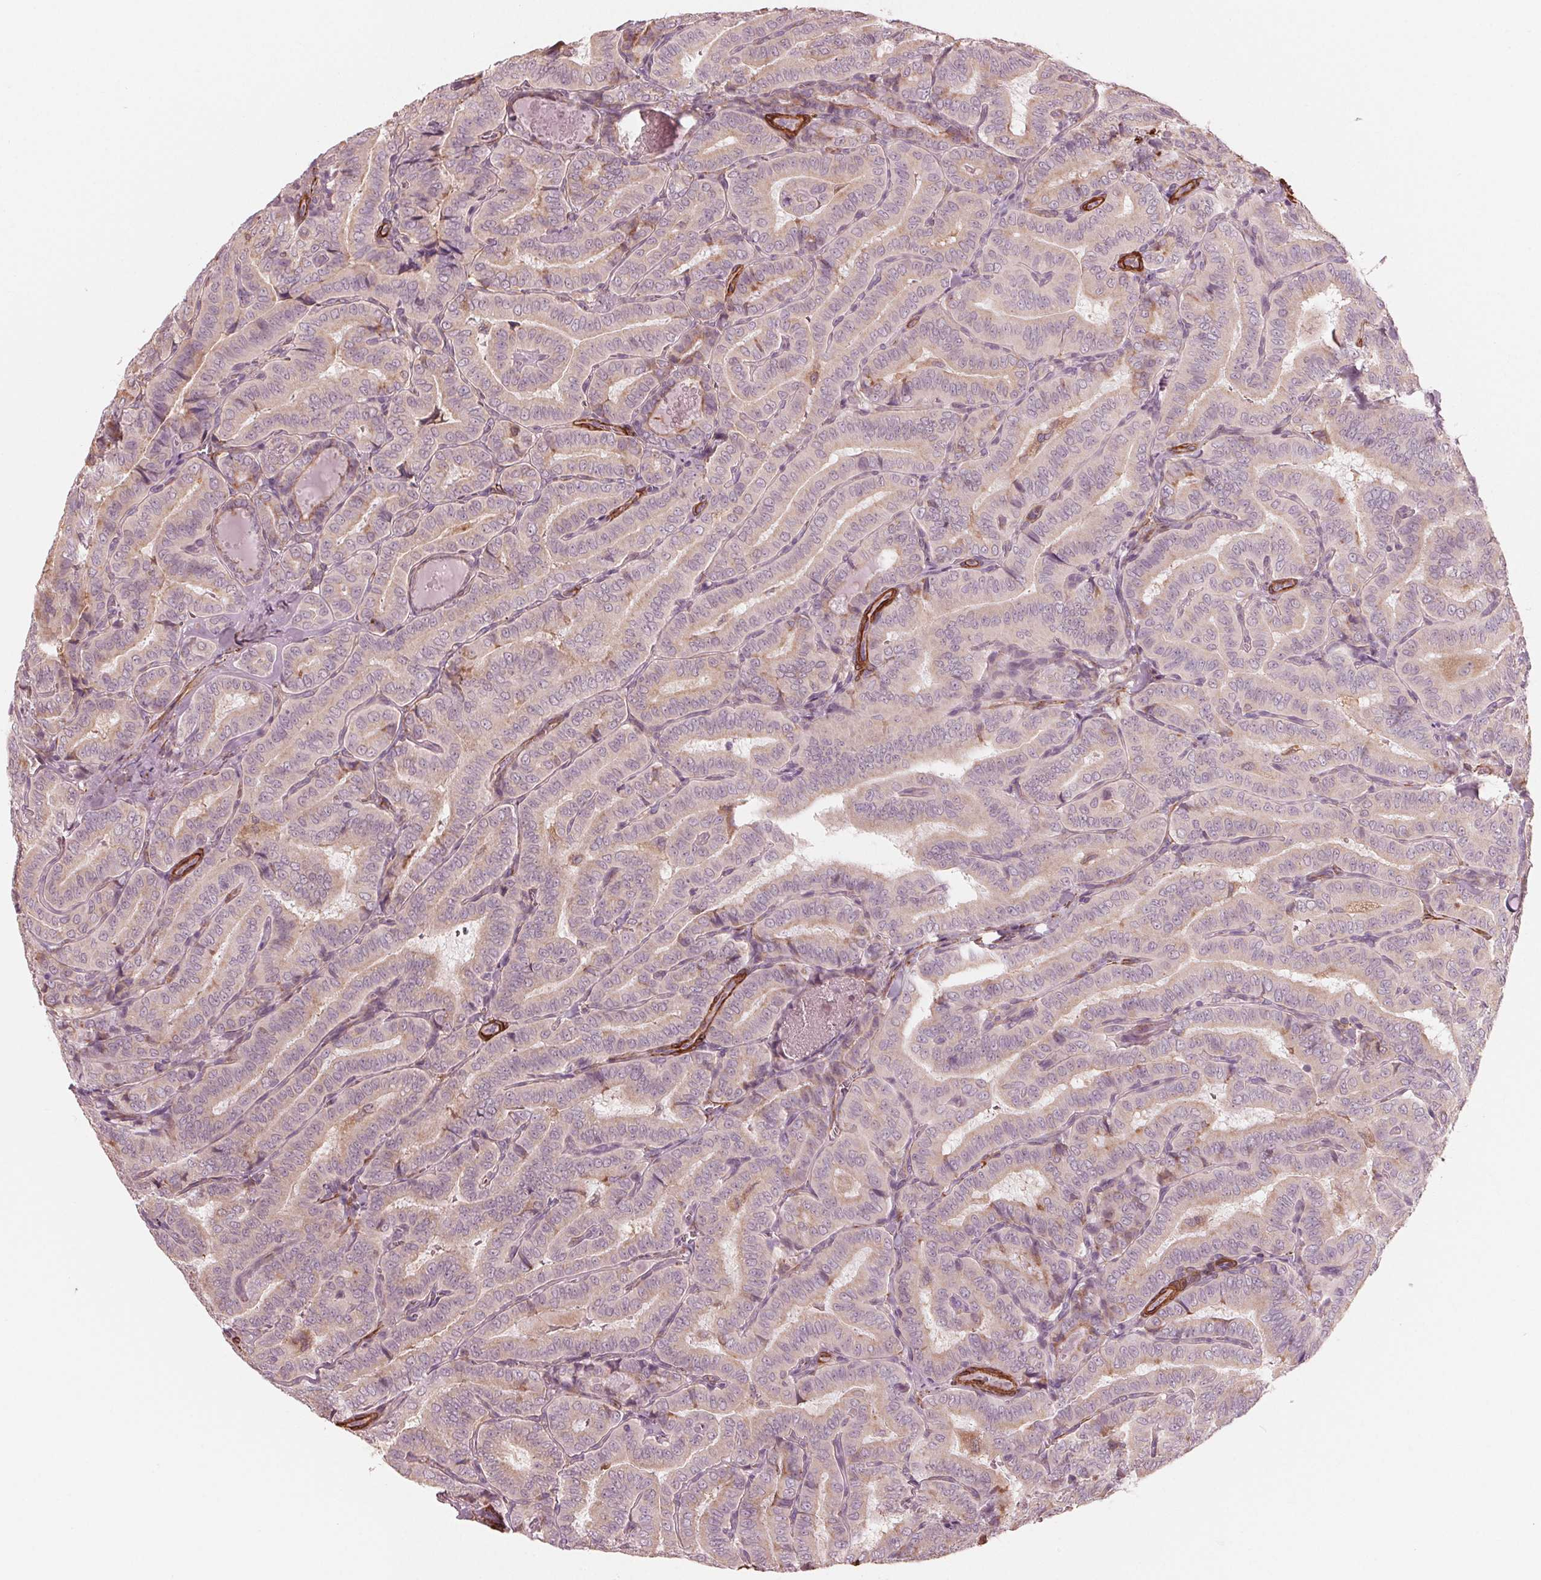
{"staining": {"intensity": "weak", "quantity": "<25%", "location": "cytoplasmic/membranous"}, "tissue": "thyroid cancer", "cell_type": "Tumor cells", "image_type": "cancer", "snomed": [{"axis": "morphology", "description": "Papillary adenocarcinoma, NOS"}, {"axis": "morphology", "description": "Papillary adenoma metastatic"}, {"axis": "topography", "description": "Thyroid gland"}], "caption": "Immunohistochemical staining of thyroid papillary adenoma metastatic displays no significant positivity in tumor cells.", "gene": "MIER3", "patient": {"sex": "female", "age": 50}}